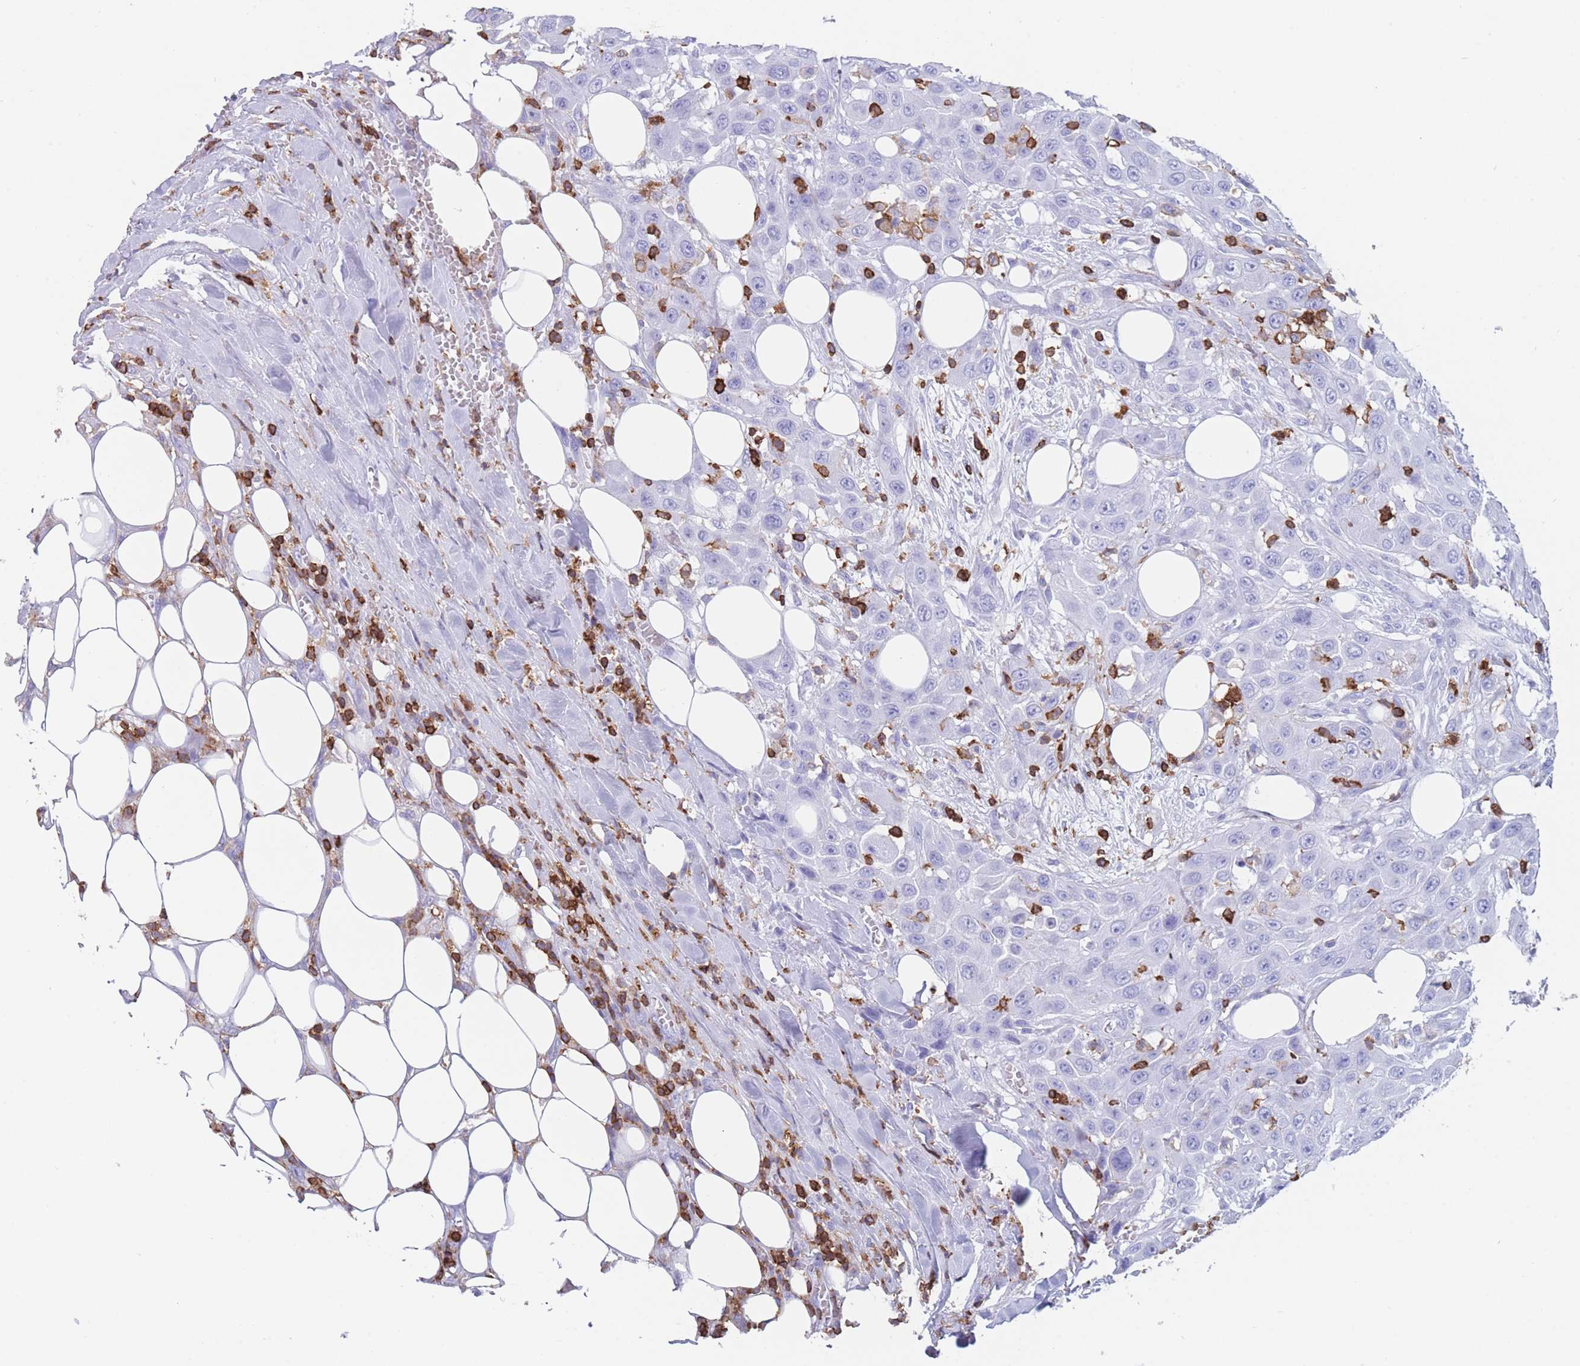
{"staining": {"intensity": "negative", "quantity": "none", "location": "none"}, "tissue": "head and neck cancer", "cell_type": "Tumor cells", "image_type": "cancer", "snomed": [{"axis": "morphology", "description": "Squamous cell carcinoma, NOS"}, {"axis": "topography", "description": "Head-Neck"}], "caption": "High power microscopy histopathology image of an immunohistochemistry (IHC) histopathology image of head and neck cancer, revealing no significant staining in tumor cells. The staining was performed using DAB to visualize the protein expression in brown, while the nuclei were stained in blue with hematoxylin (Magnification: 20x).", "gene": "CORO1A", "patient": {"sex": "male", "age": 81}}